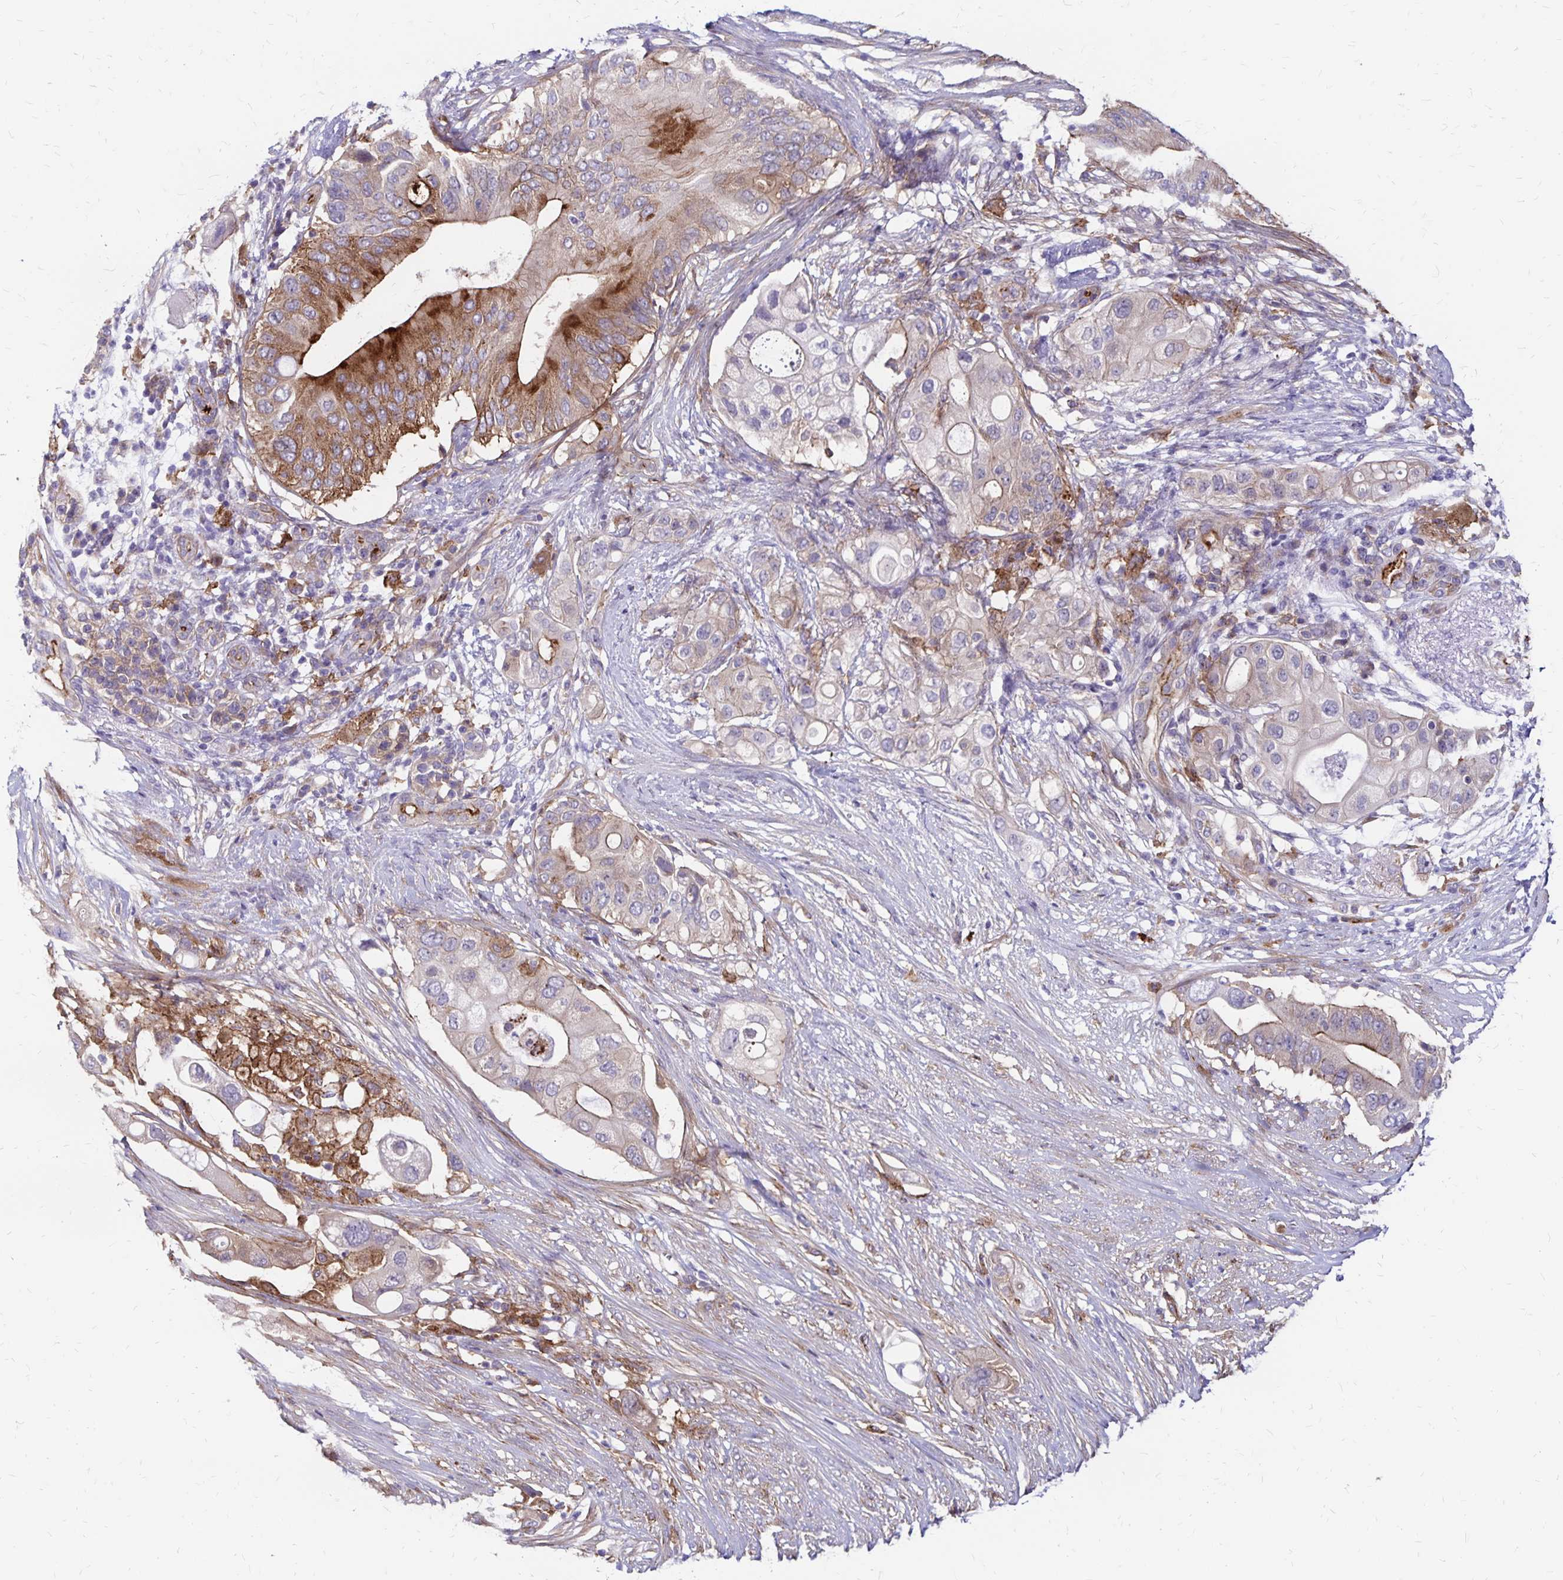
{"staining": {"intensity": "moderate", "quantity": "25%-75%", "location": "cytoplasmic/membranous"}, "tissue": "pancreatic cancer", "cell_type": "Tumor cells", "image_type": "cancer", "snomed": [{"axis": "morphology", "description": "Adenocarcinoma, NOS"}, {"axis": "topography", "description": "Pancreas"}], "caption": "Moderate cytoplasmic/membranous protein staining is seen in about 25%-75% of tumor cells in adenocarcinoma (pancreatic).", "gene": "TNS3", "patient": {"sex": "female", "age": 72}}